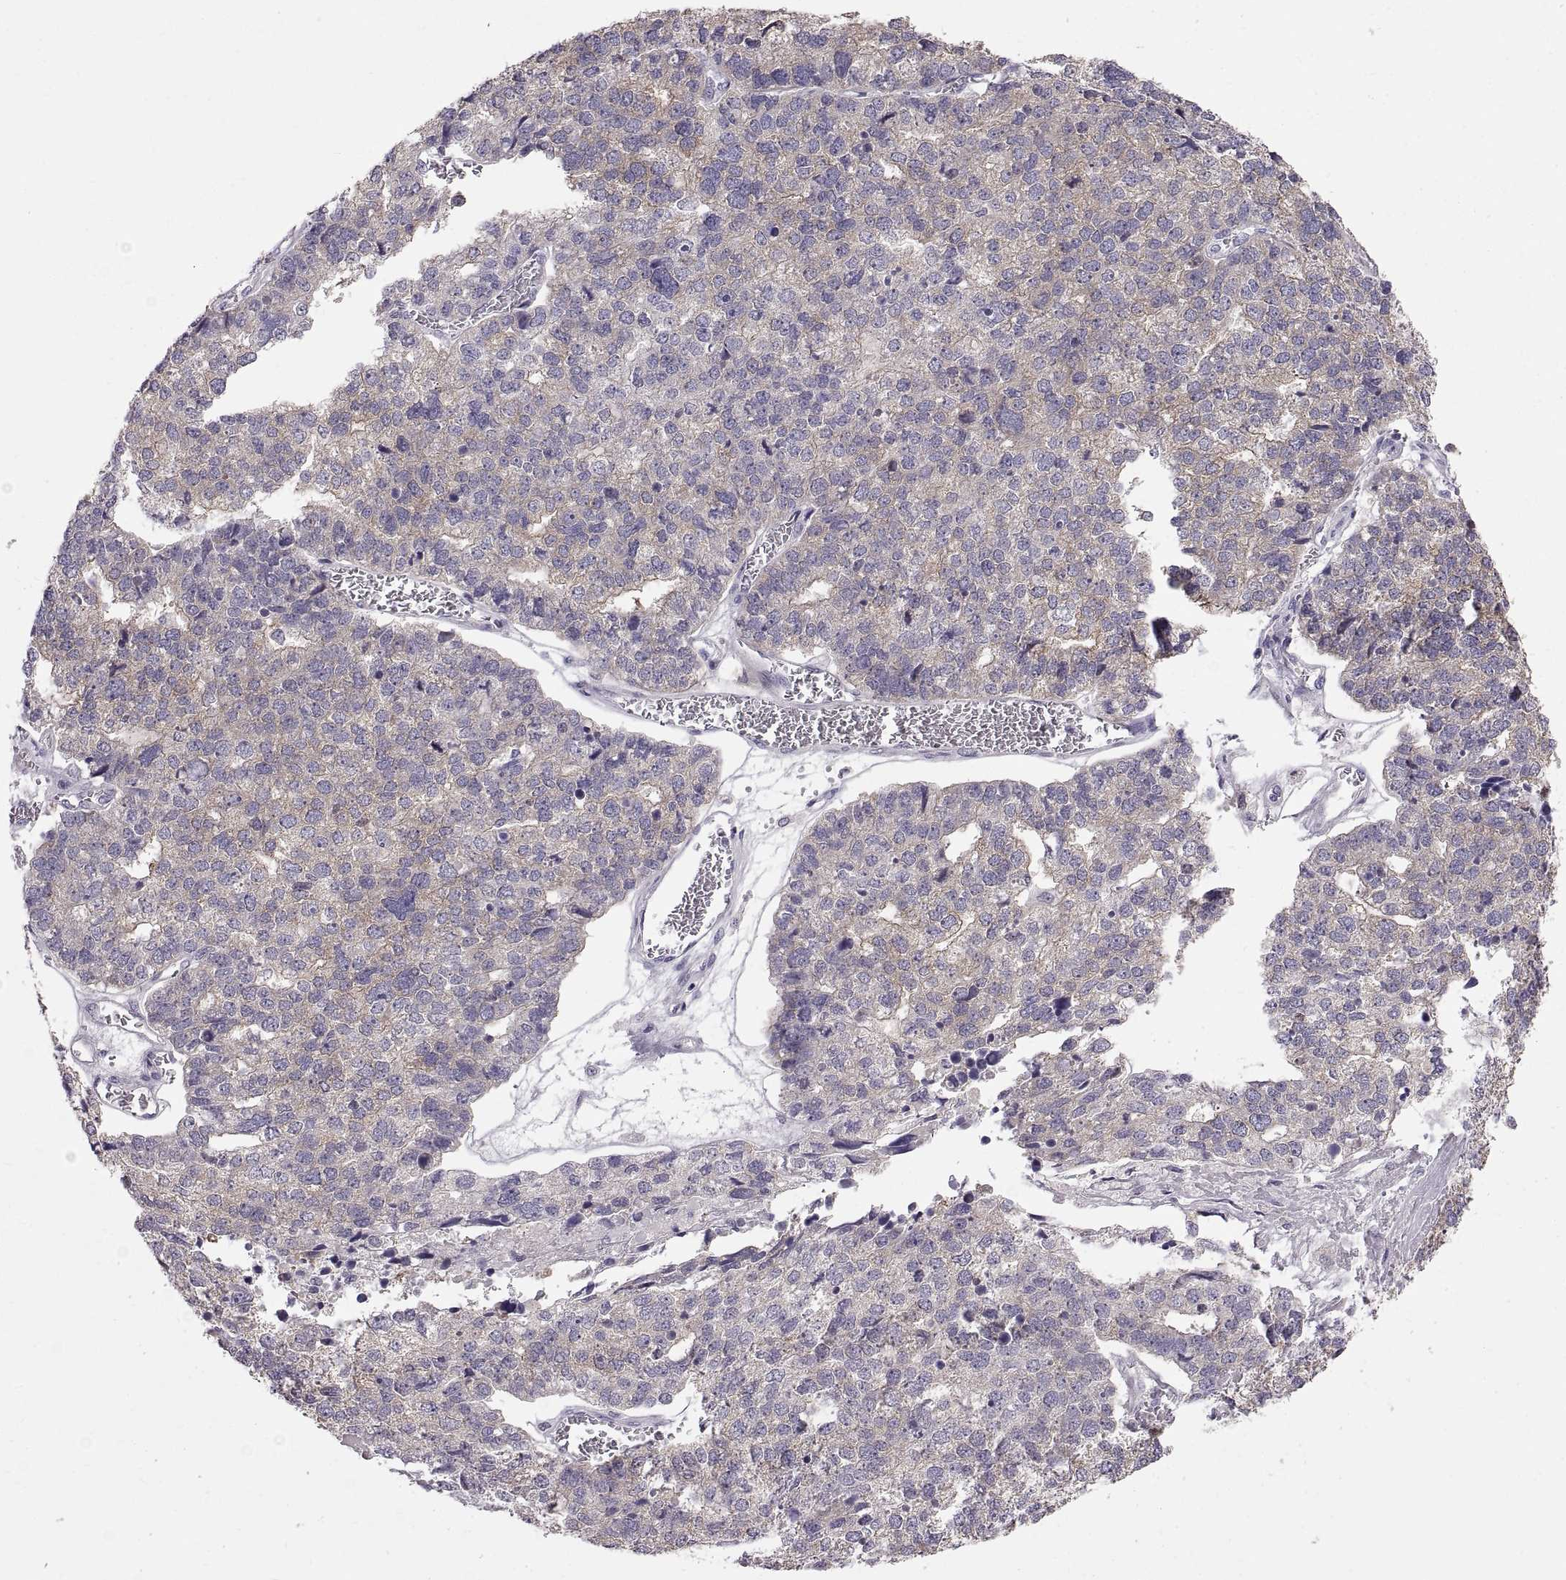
{"staining": {"intensity": "weak", "quantity": "<25%", "location": "cytoplasmic/membranous"}, "tissue": "stomach cancer", "cell_type": "Tumor cells", "image_type": "cancer", "snomed": [{"axis": "morphology", "description": "Adenocarcinoma, NOS"}, {"axis": "topography", "description": "Stomach"}], "caption": "The immunohistochemistry (IHC) image has no significant staining in tumor cells of stomach cancer (adenocarcinoma) tissue.", "gene": "WFDC8", "patient": {"sex": "male", "age": 69}}